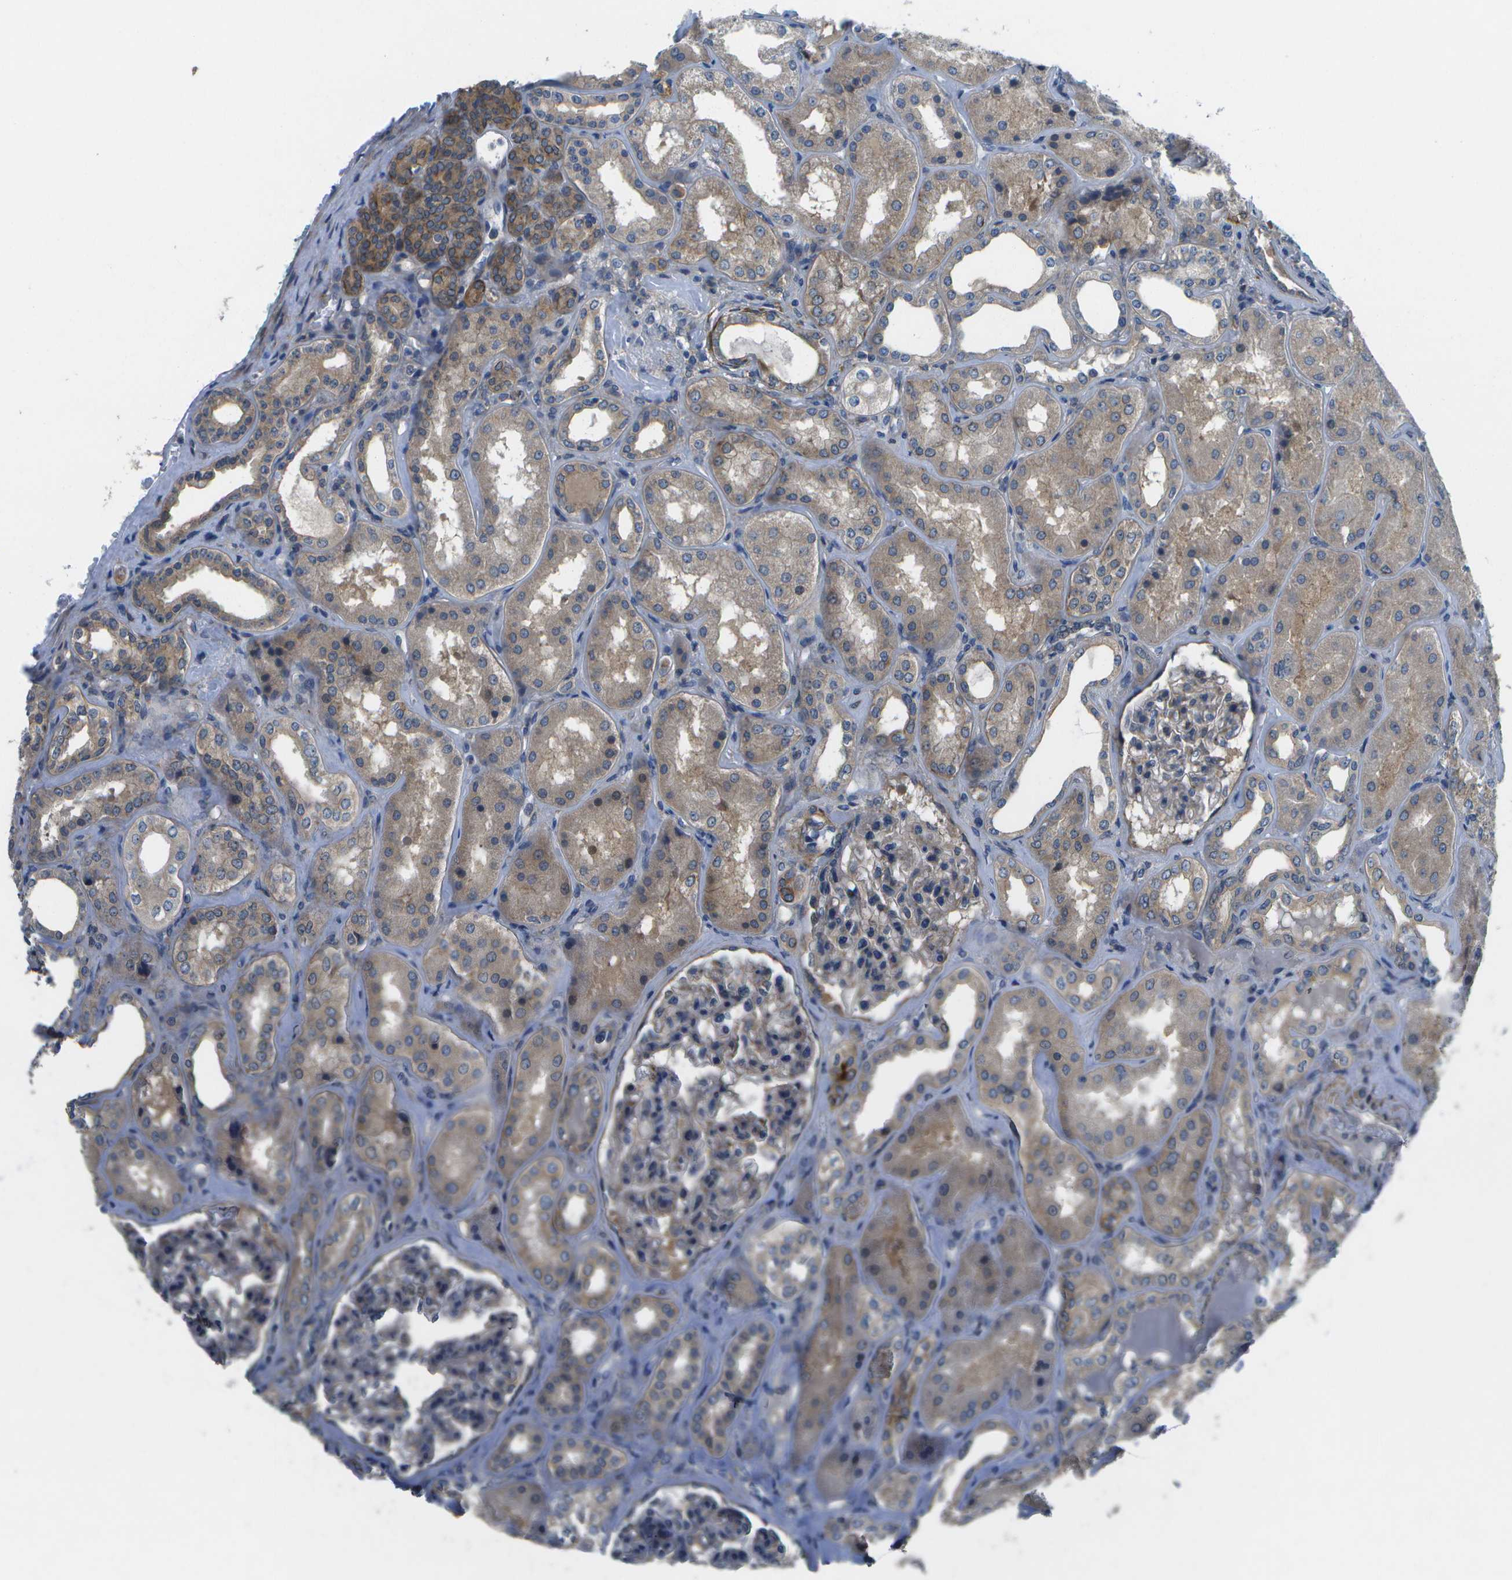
{"staining": {"intensity": "weak", "quantity": "<25%", "location": "cytoplasmic/membranous"}, "tissue": "kidney", "cell_type": "Cells in glomeruli", "image_type": "normal", "snomed": [{"axis": "morphology", "description": "Normal tissue, NOS"}, {"axis": "topography", "description": "Kidney"}], "caption": "Immunohistochemistry (IHC) micrograph of unremarkable kidney: kidney stained with DAB exhibits no significant protein expression in cells in glomeruli.", "gene": "P3H1", "patient": {"sex": "female", "age": 56}}